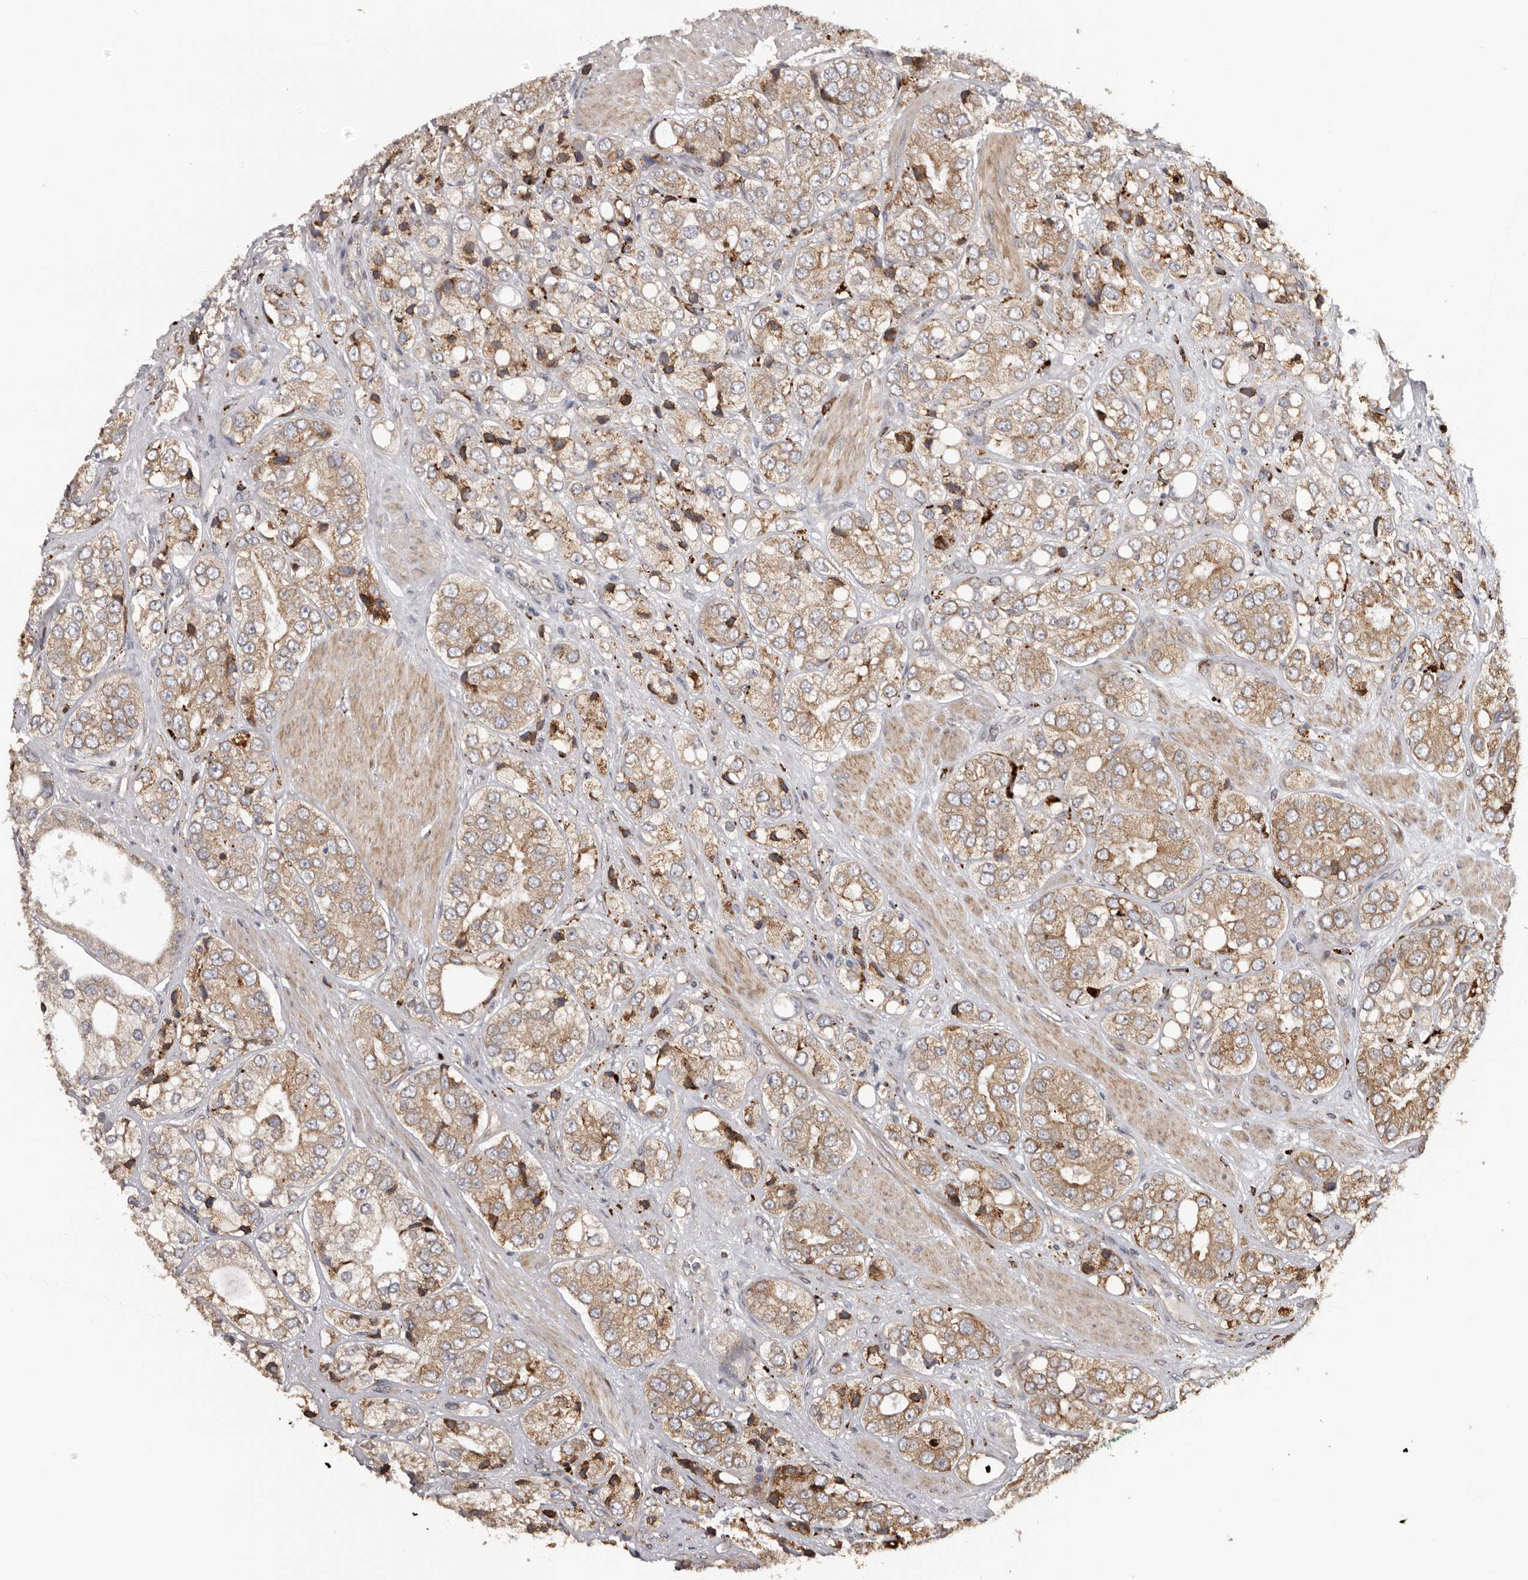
{"staining": {"intensity": "moderate", "quantity": ">75%", "location": "cytoplasmic/membranous"}, "tissue": "prostate cancer", "cell_type": "Tumor cells", "image_type": "cancer", "snomed": [{"axis": "morphology", "description": "Adenocarcinoma, High grade"}, {"axis": "topography", "description": "Prostate"}], "caption": "Human high-grade adenocarcinoma (prostate) stained for a protein (brown) shows moderate cytoplasmic/membranous positive expression in about >75% of tumor cells.", "gene": "NUP43", "patient": {"sex": "male", "age": 50}}